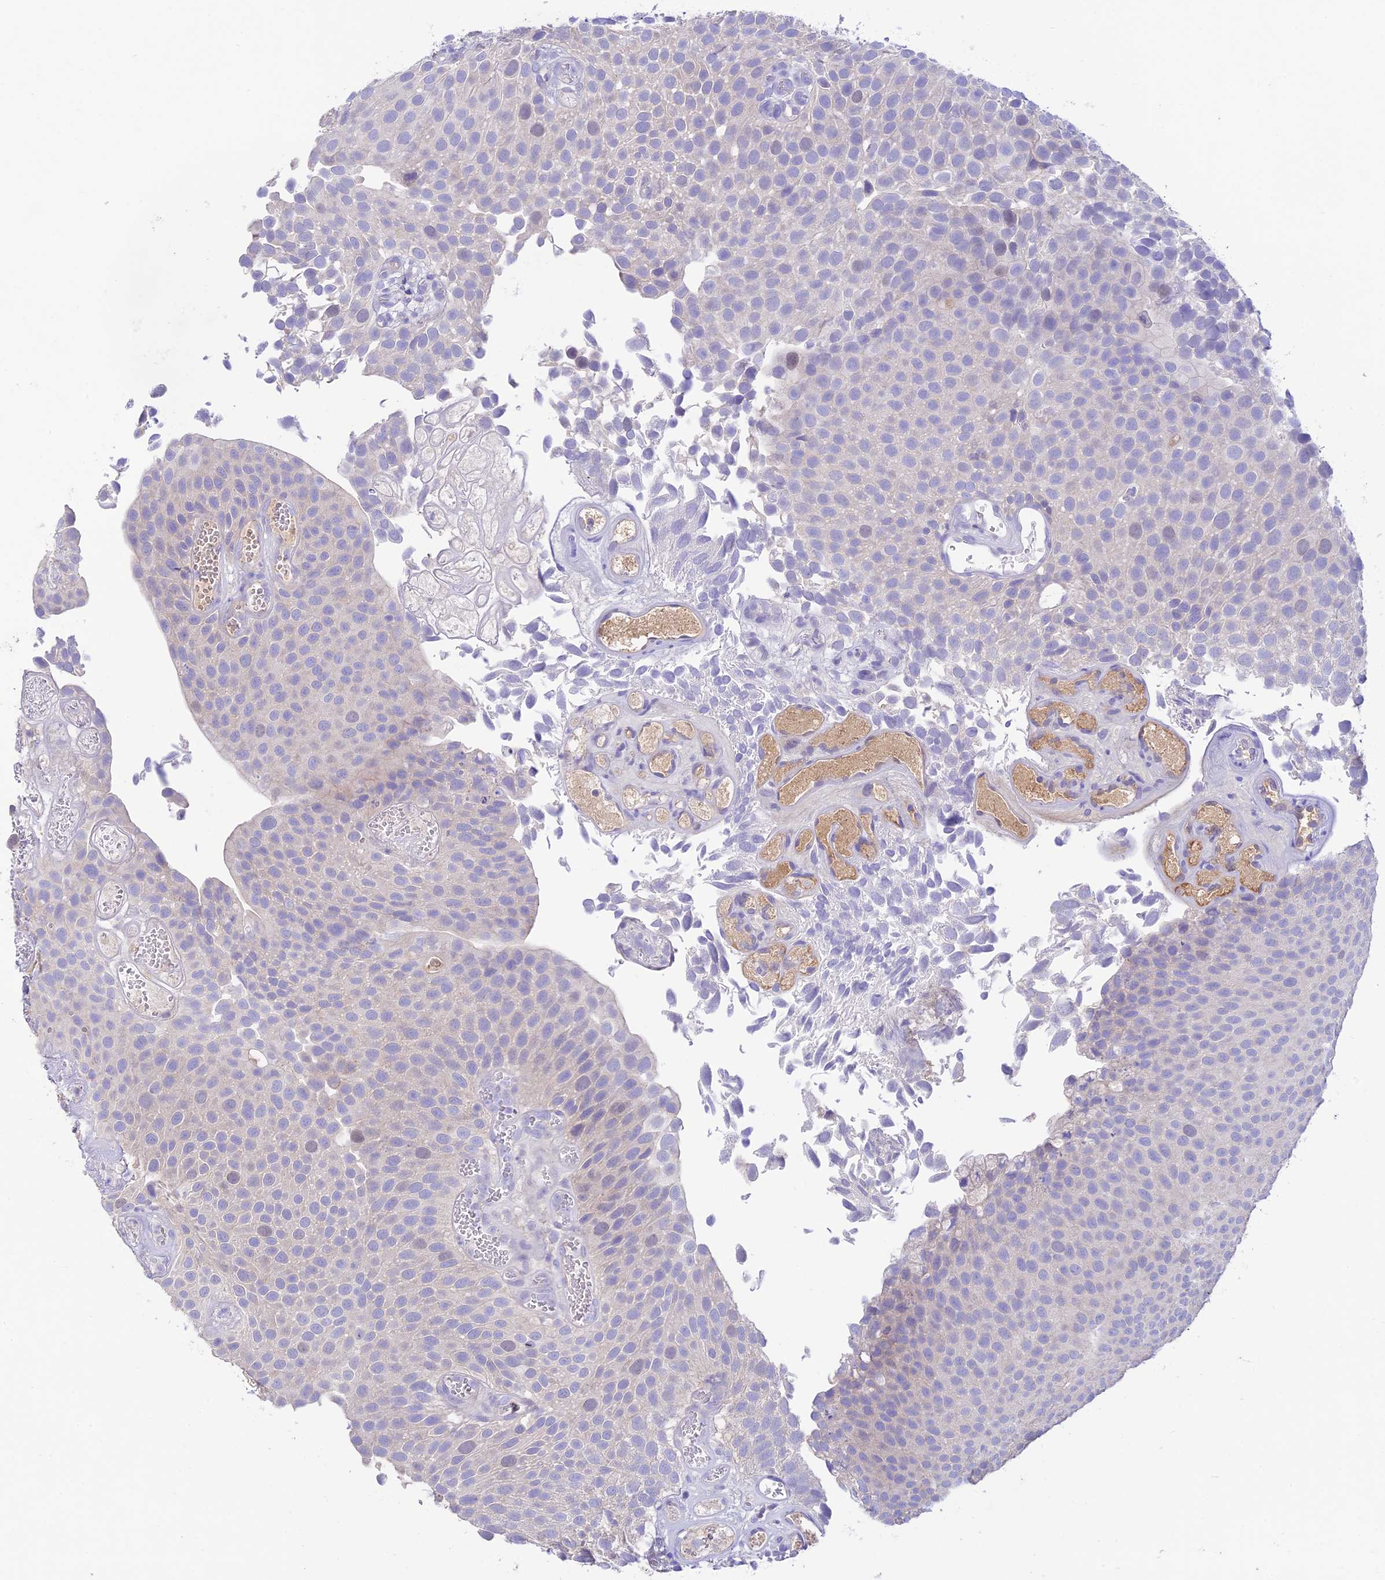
{"staining": {"intensity": "negative", "quantity": "none", "location": "none"}, "tissue": "urothelial cancer", "cell_type": "Tumor cells", "image_type": "cancer", "snomed": [{"axis": "morphology", "description": "Urothelial carcinoma, Low grade"}, {"axis": "topography", "description": "Urinary bladder"}], "caption": "IHC histopathology image of neoplastic tissue: urothelial cancer stained with DAB (3,3'-diaminobenzidine) shows no significant protein positivity in tumor cells. (DAB (3,3'-diaminobenzidine) immunohistochemistry visualized using brightfield microscopy, high magnification).", "gene": "NLRP9", "patient": {"sex": "male", "age": 89}}